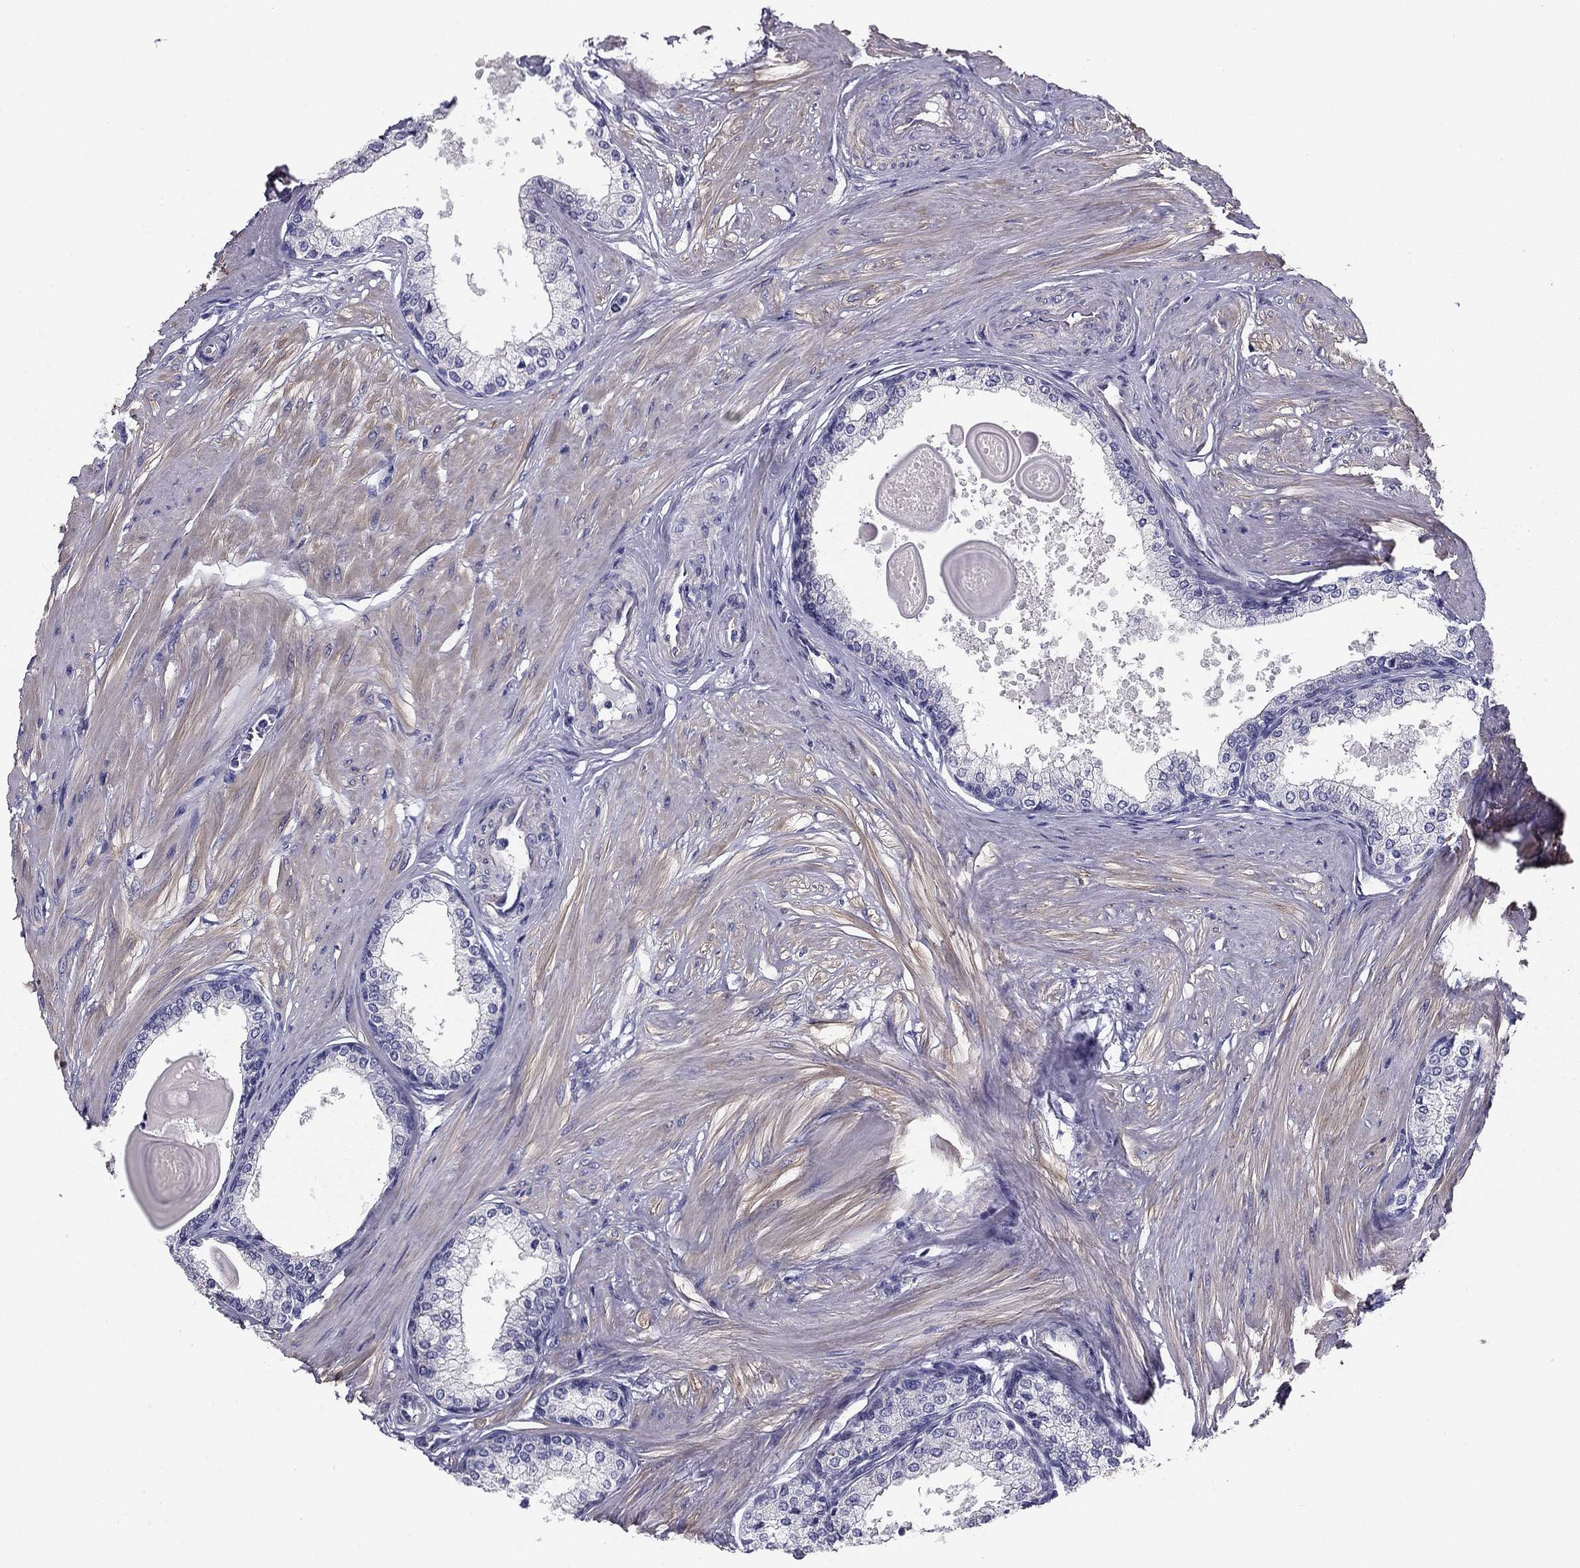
{"staining": {"intensity": "negative", "quantity": "none", "location": "none"}, "tissue": "prostate", "cell_type": "Glandular cells", "image_type": "normal", "snomed": [{"axis": "morphology", "description": "Normal tissue, NOS"}, {"axis": "topography", "description": "Prostate"}], "caption": "A high-resolution image shows IHC staining of unremarkable prostate, which displays no significant expression in glandular cells. The staining is performed using DAB brown chromogen with nuclei counter-stained in using hematoxylin.", "gene": "FLNC", "patient": {"sex": "male", "age": 63}}